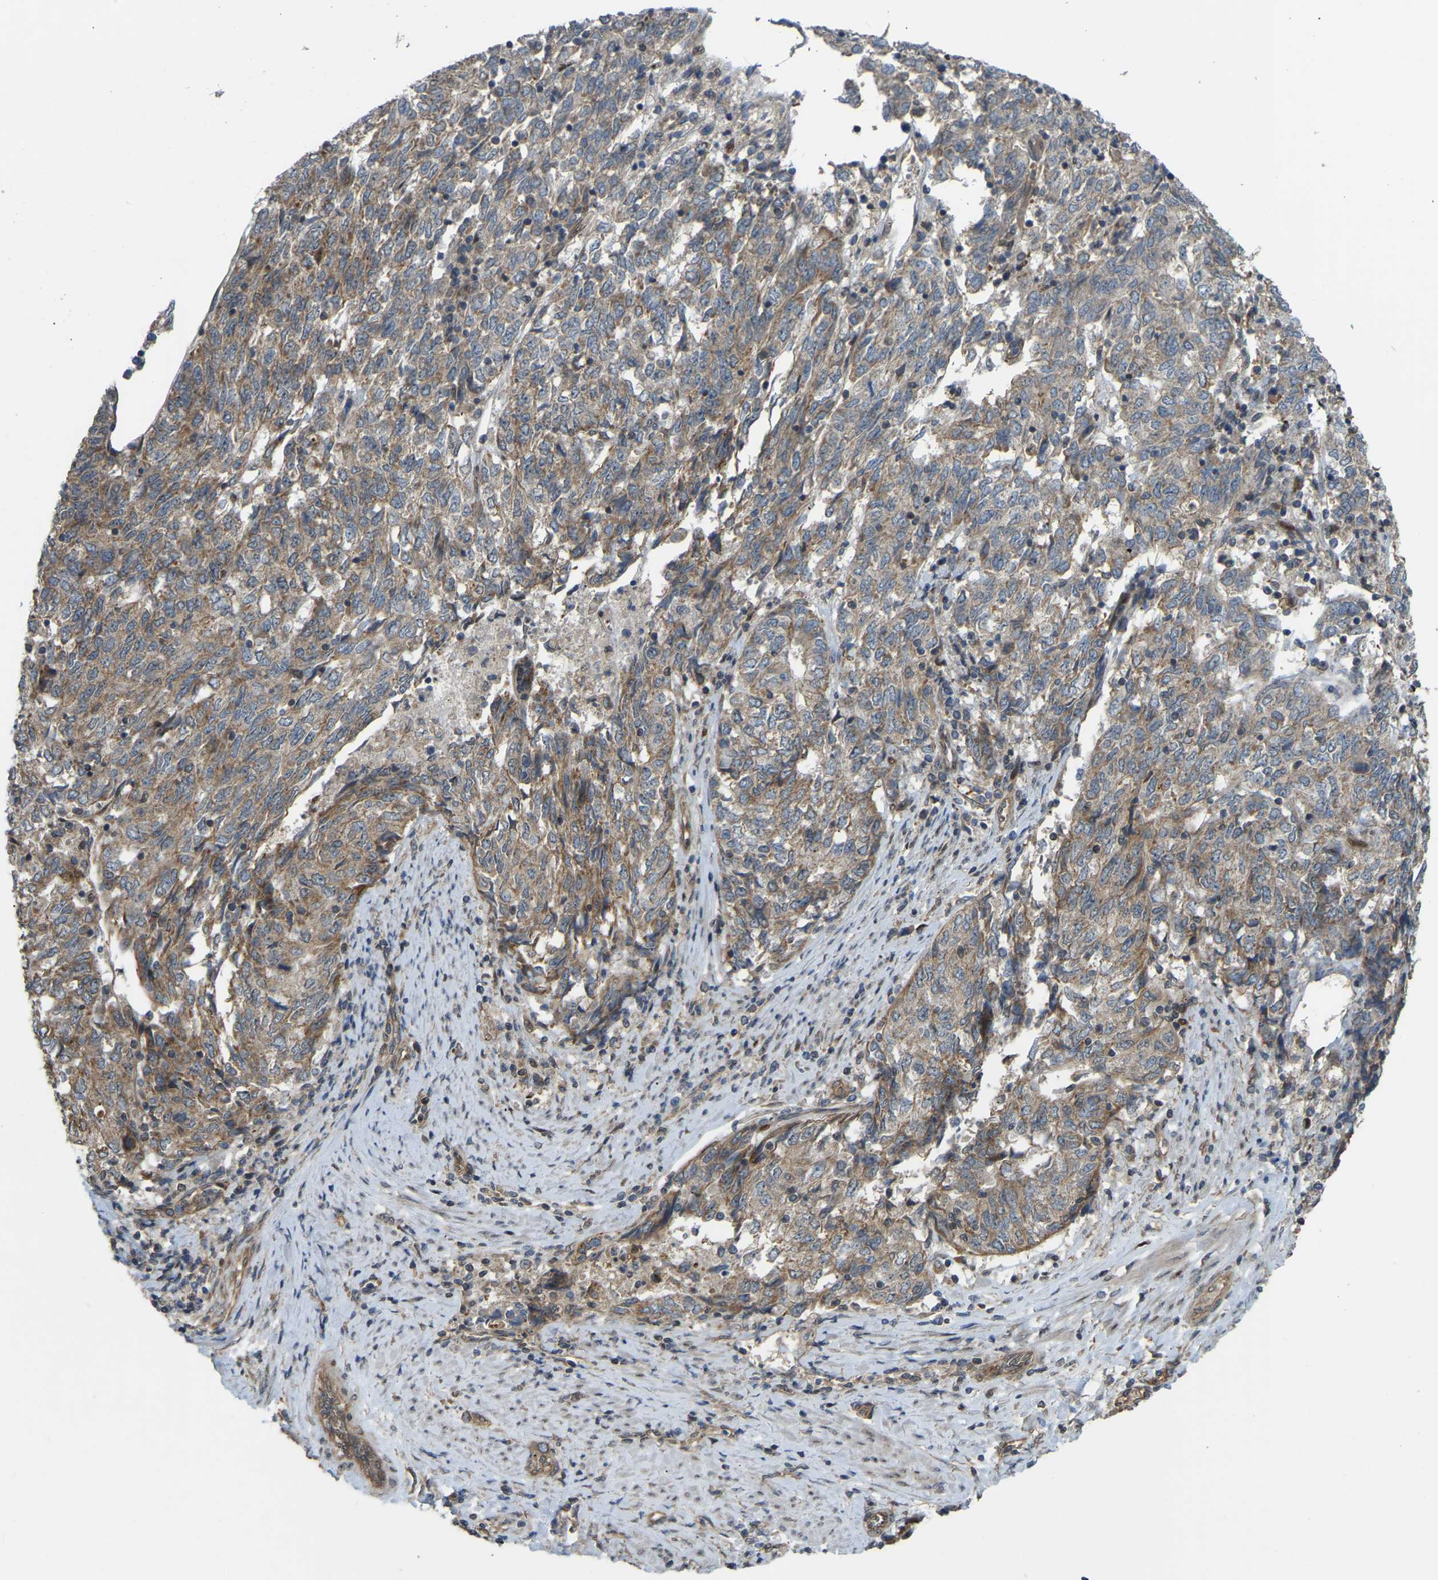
{"staining": {"intensity": "moderate", "quantity": ">75%", "location": "cytoplasmic/membranous"}, "tissue": "endometrial cancer", "cell_type": "Tumor cells", "image_type": "cancer", "snomed": [{"axis": "morphology", "description": "Adenocarcinoma, NOS"}, {"axis": "topography", "description": "Endometrium"}], "caption": "Tumor cells reveal moderate cytoplasmic/membranous positivity in about >75% of cells in endometrial cancer (adenocarcinoma).", "gene": "C21orf91", "patient": {"sex": "female", "age": 80}}